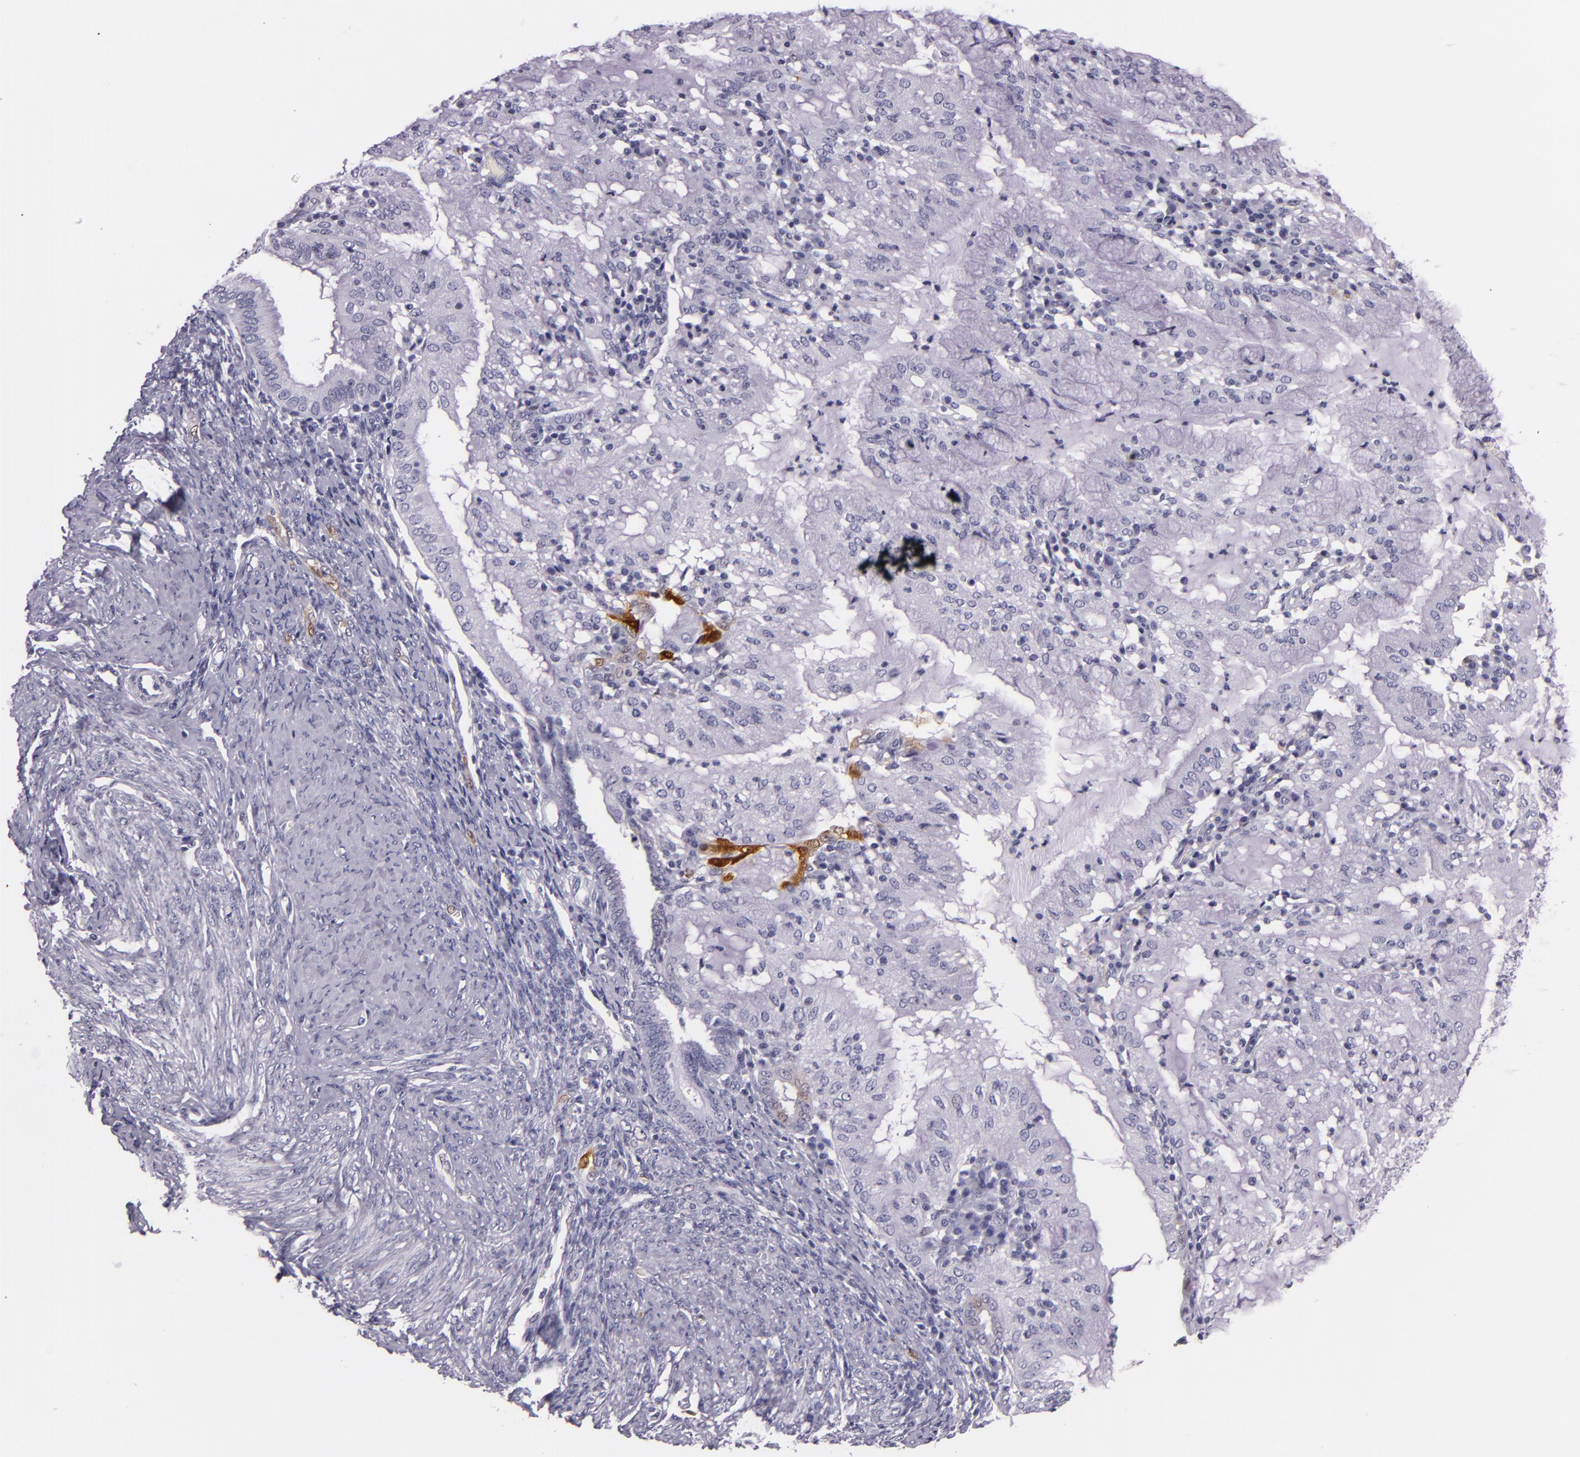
{"staining": {"intensity": "negative", "quantity": "none", "location": "none"}, "tissue": "endometrial cancer", "cell_type": "Tumor cells", "image_type": "cancer", "snomed": [{"axis": "morphology", "description": "Adenocarcinoma, NOS"}, {"axis": "topography", "description": "Endometrium"}], "caption": "Tumor cells are negative for protein expression in human endometrial cancer.", "gene": "MT1A", "patient": {"sex": "female", "age": 63}}